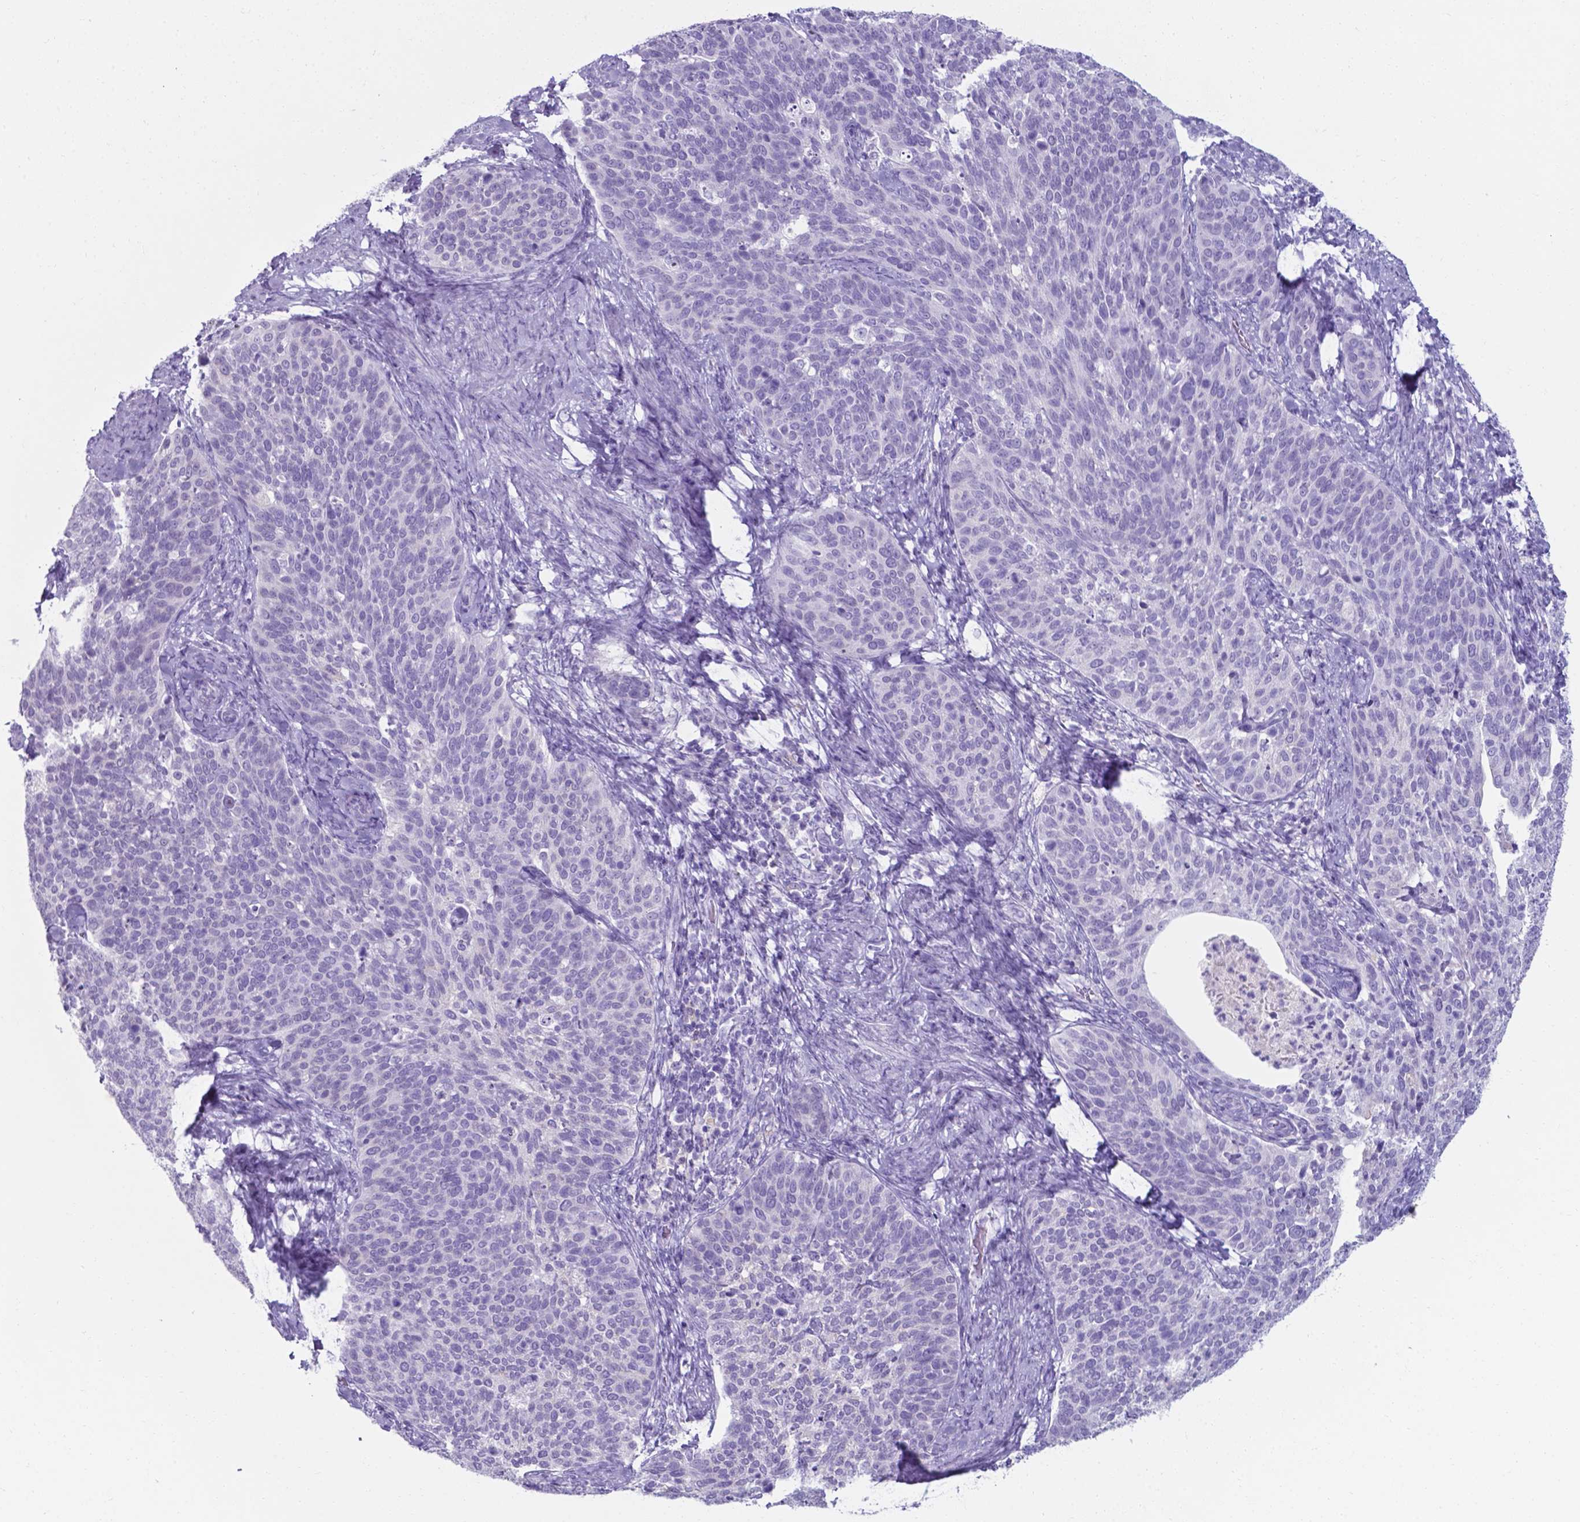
{"staining": {"intensity": "negative", "quantity": "none", "location": "none"}, "tissue": "cervical cancer", "cell_type": "Tumor cells", "image_type": "cancer", "snomed": [{"axis": "morphology", "description": "Squamous cell carcinoma, NOS"}, {"axis": "topography", "description": "Cervix"}], "caption": "High magnification brightfield microscopy of cervical squamous cell carcinoma stained with DAB (3,3'-diaminobenzidine) (brown) and counterstained with hematoxylin (blue): tumor cells show no significant positivity.", "gene": "AP5B1", "patient": {"sex": "female", "age": 69}}